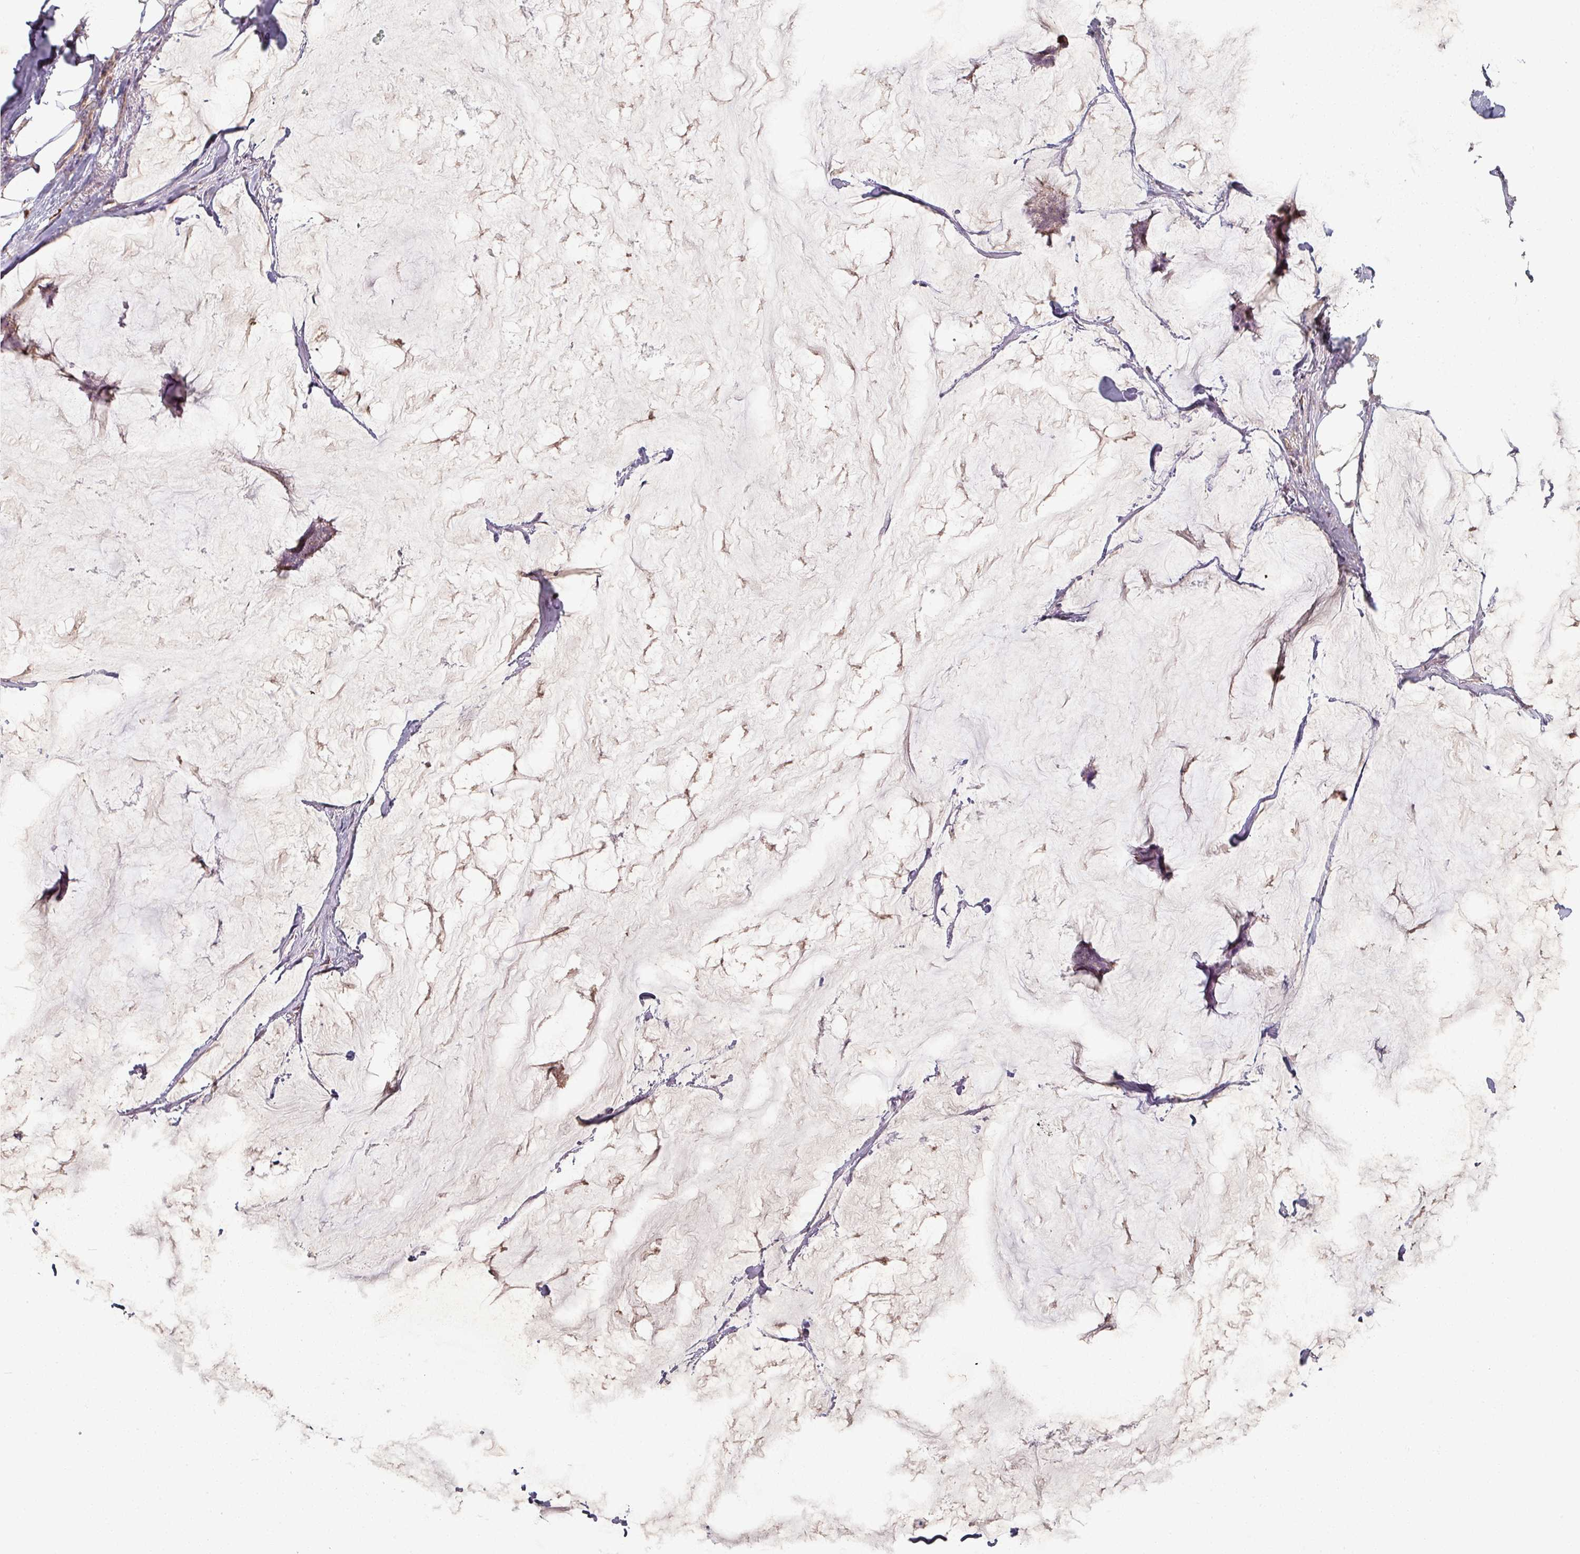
{"staining": {"intensity": "weak", "quantity": "<25%", "location": "cytoplasmic/membranous"}, "tissue": "breast cancer", "cell_type": "Tumor cells", "image_type": "cancer", "snomed": [{"axis": "morphology", "description": "Duct carcinoma"}, {"axis": "topography", "description": "Breast"}], "caption": "Micrograph shows no protein expression in tumor cells of invasive ductal carcinoma (breast) tissue.", "gene": "PLEKHJ1", "patient": {"sex": "female", "age": 93}}